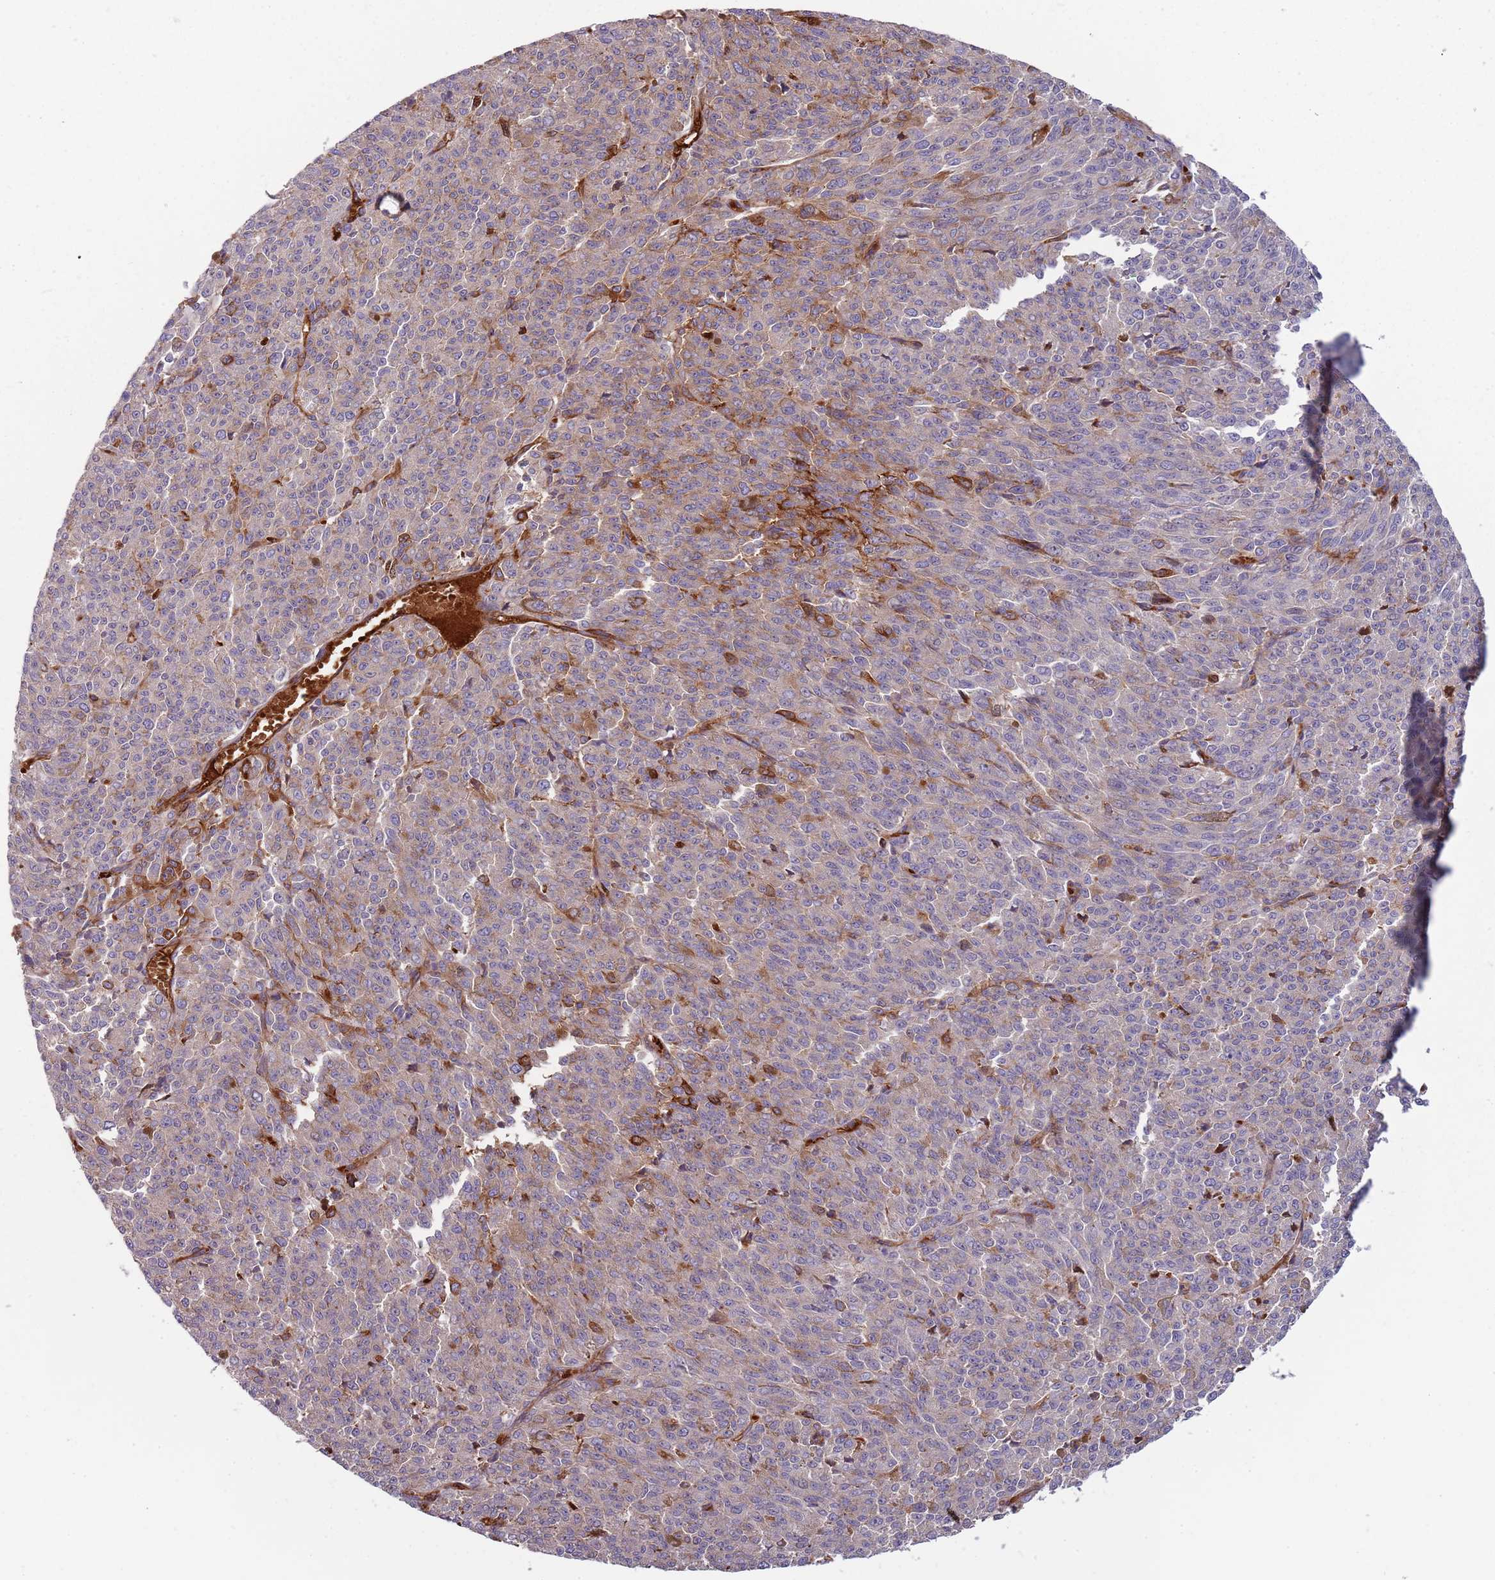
{"staining": {"intensity": "moderate", "quantity": "<25%", "location": "cytoplasmic/membranous"}, "tissue": "melanoma", "cell_type": "Tumor cells", "image_type": "cancer", "snomed": [{"axis": "morphology", "description": "Malignant melanoma, NOS"}, {"axis": "topography", "description": "Skin"}], "caption": "Immunohistochemistry of human malignant melanoma displays low levels of moderate cytoplasmic/membranous staining in approximately <25% of tumor cells.", "gene": "NADK", "patient": {"sex": "female", "age": 52}}